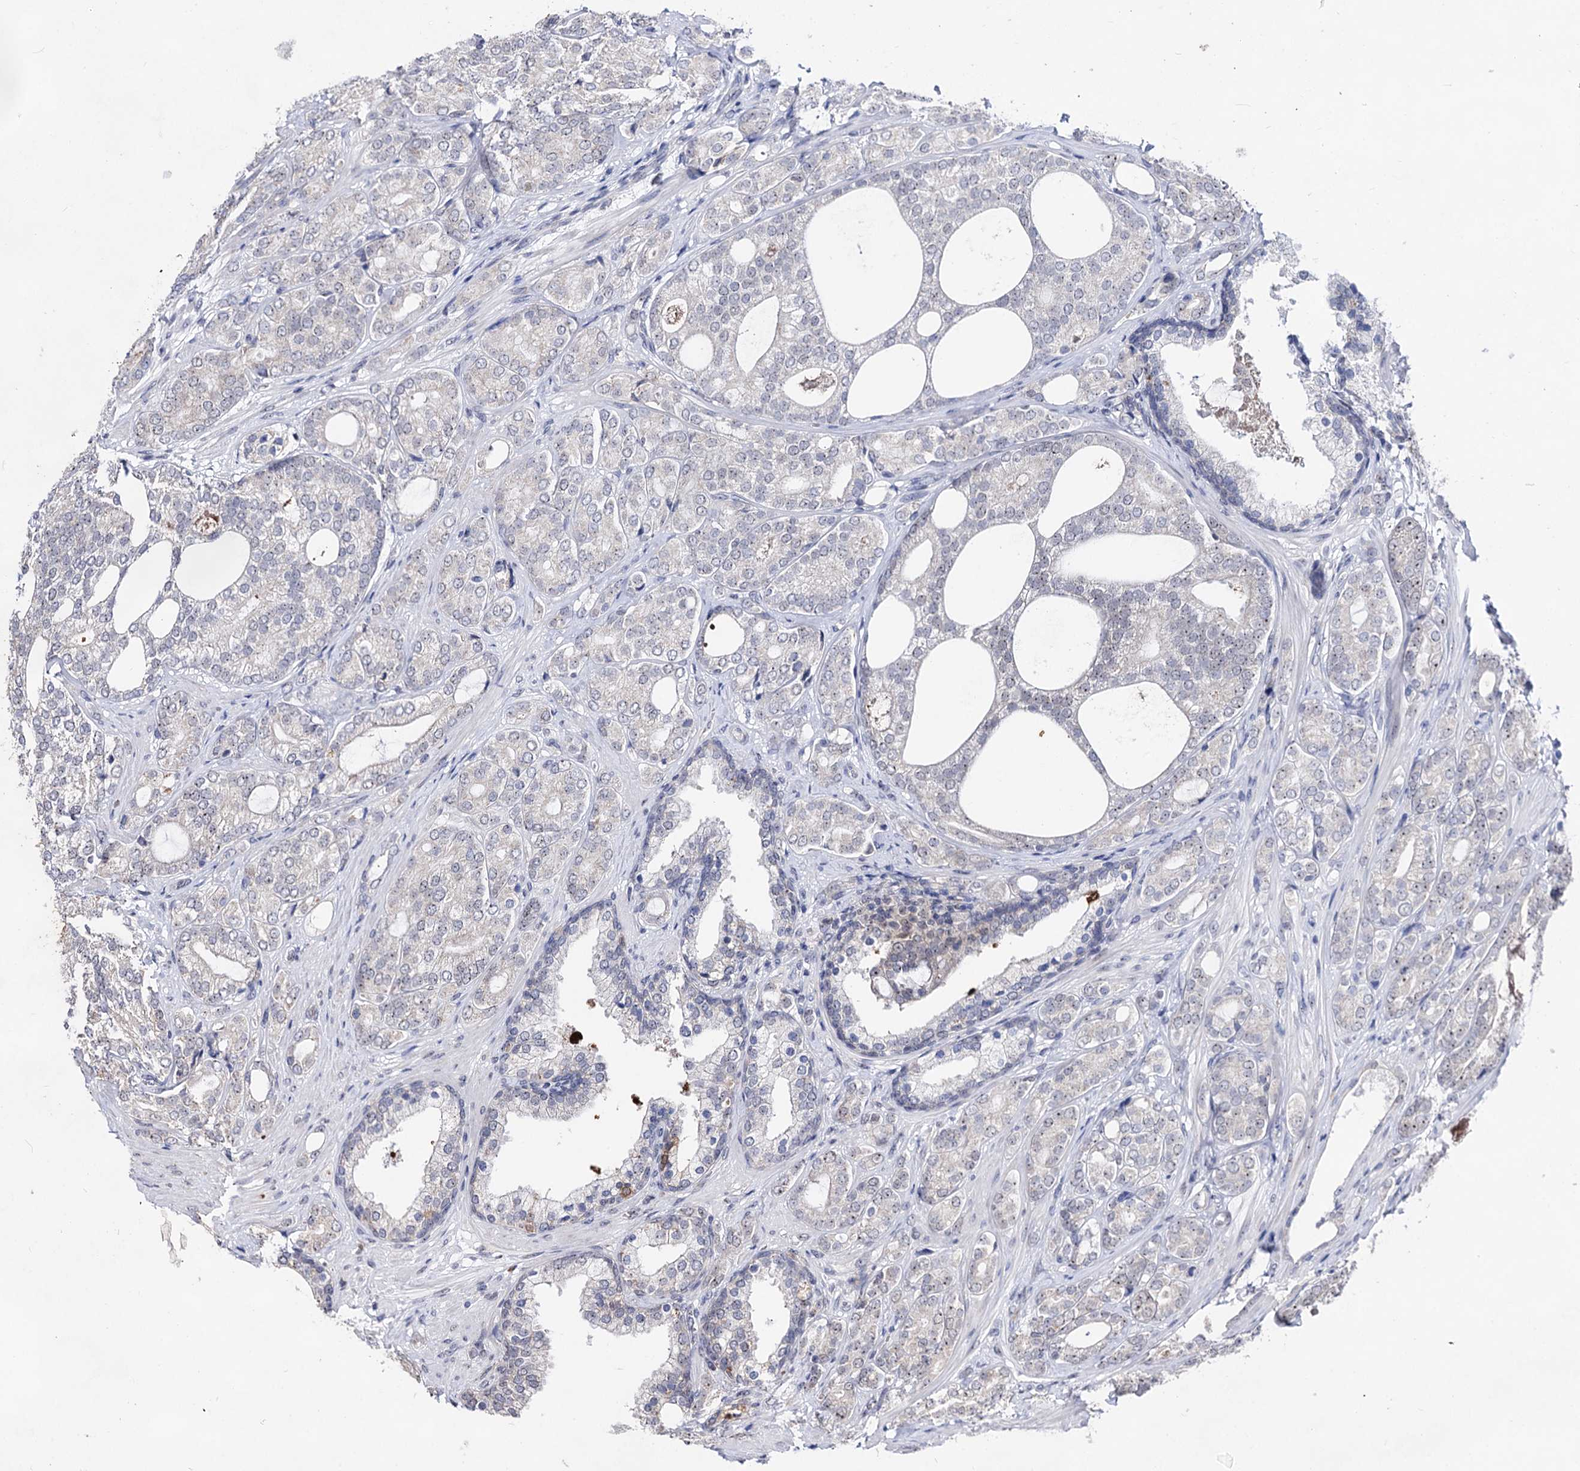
{"staining": {"intensity": "weak", "quantity": "<25%", "location": "nuclear"}, "tissue": "prostate cancer", "cell_type": "Tumor cells", "image_type": "cancer", "snomed": [{"axis": "morphology", "description": "Adenocarcinoma, High grade"}, {"axis": "topography", "description": "Prostate"}], "caption": "There is no significant positivity in tumor cells of prostate high-grade adenocarcinoma.", "gene": "EXOSC10", "patient": {"sex": "male", "age": 60}}